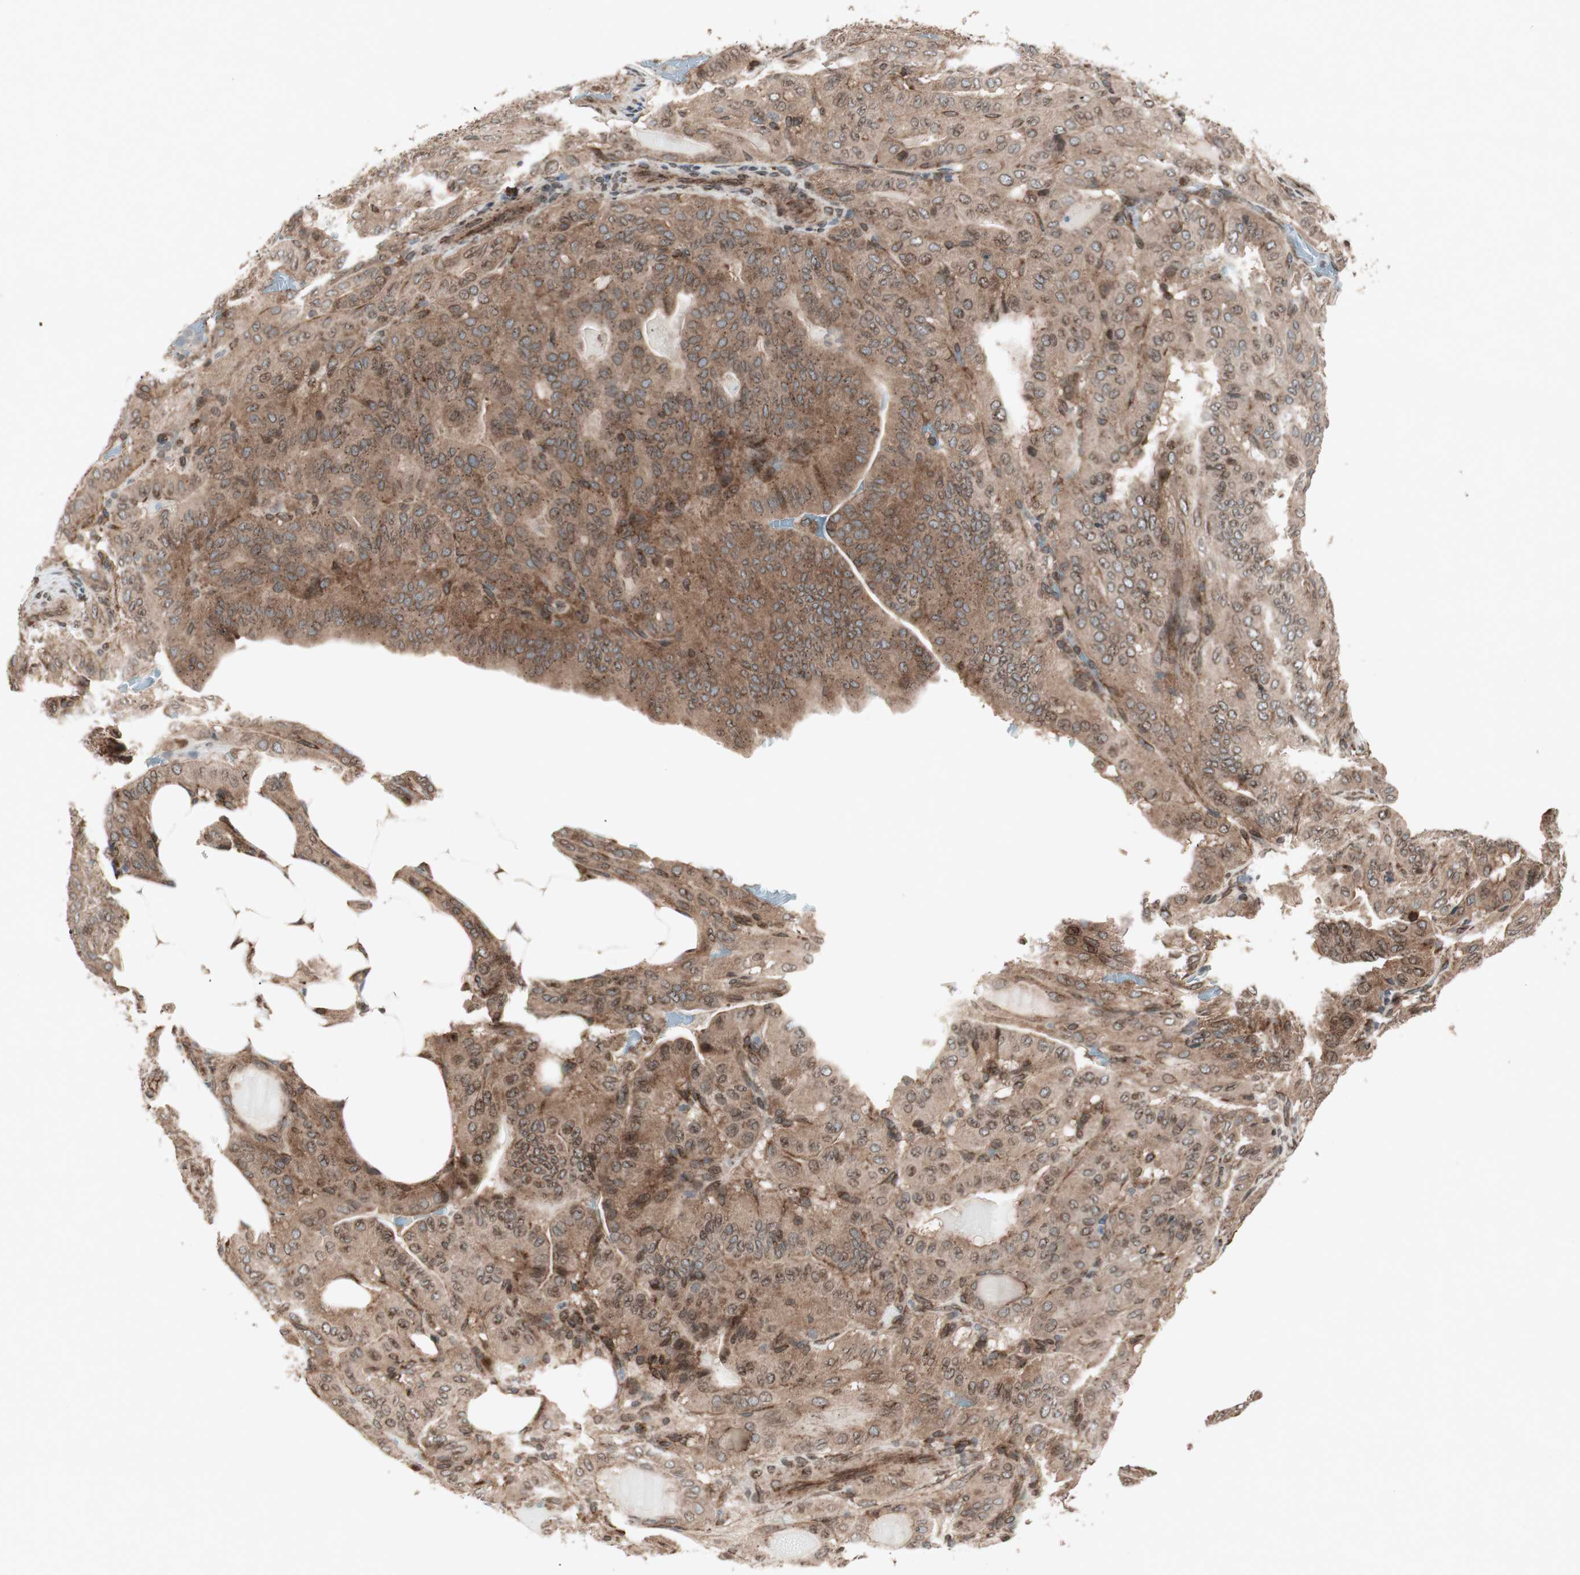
{"staining": {"intensity": "strong", "quantity": ">75%", "location": "cytoplasmic/membranous,nuclear"}, "tissue": "thyroid cancer", "cell_type": "Tumor cells", "image_type": "cancer", "snomed": [{"axis": "morphology", "description": "Papillary adenocarcinoma, NOS"}, {"axis": "topography", "description": "Thyroid gland"}], "caption": "High-magnification brightfield microscopy of thyroid cancer stained with DAB (3,3'-diaminobenzidine) (brown) and counterstained with hematoxylin (blue). tumor cells exhibit strong cytoplasmic/membranous and nuclear positivity is identified in approximately>75% of cells. The protein of interest is shown in brown color, while the nuclei are stained blue.", "gene": "NUP62", "patient": {"sex": "male", "age": 77}}